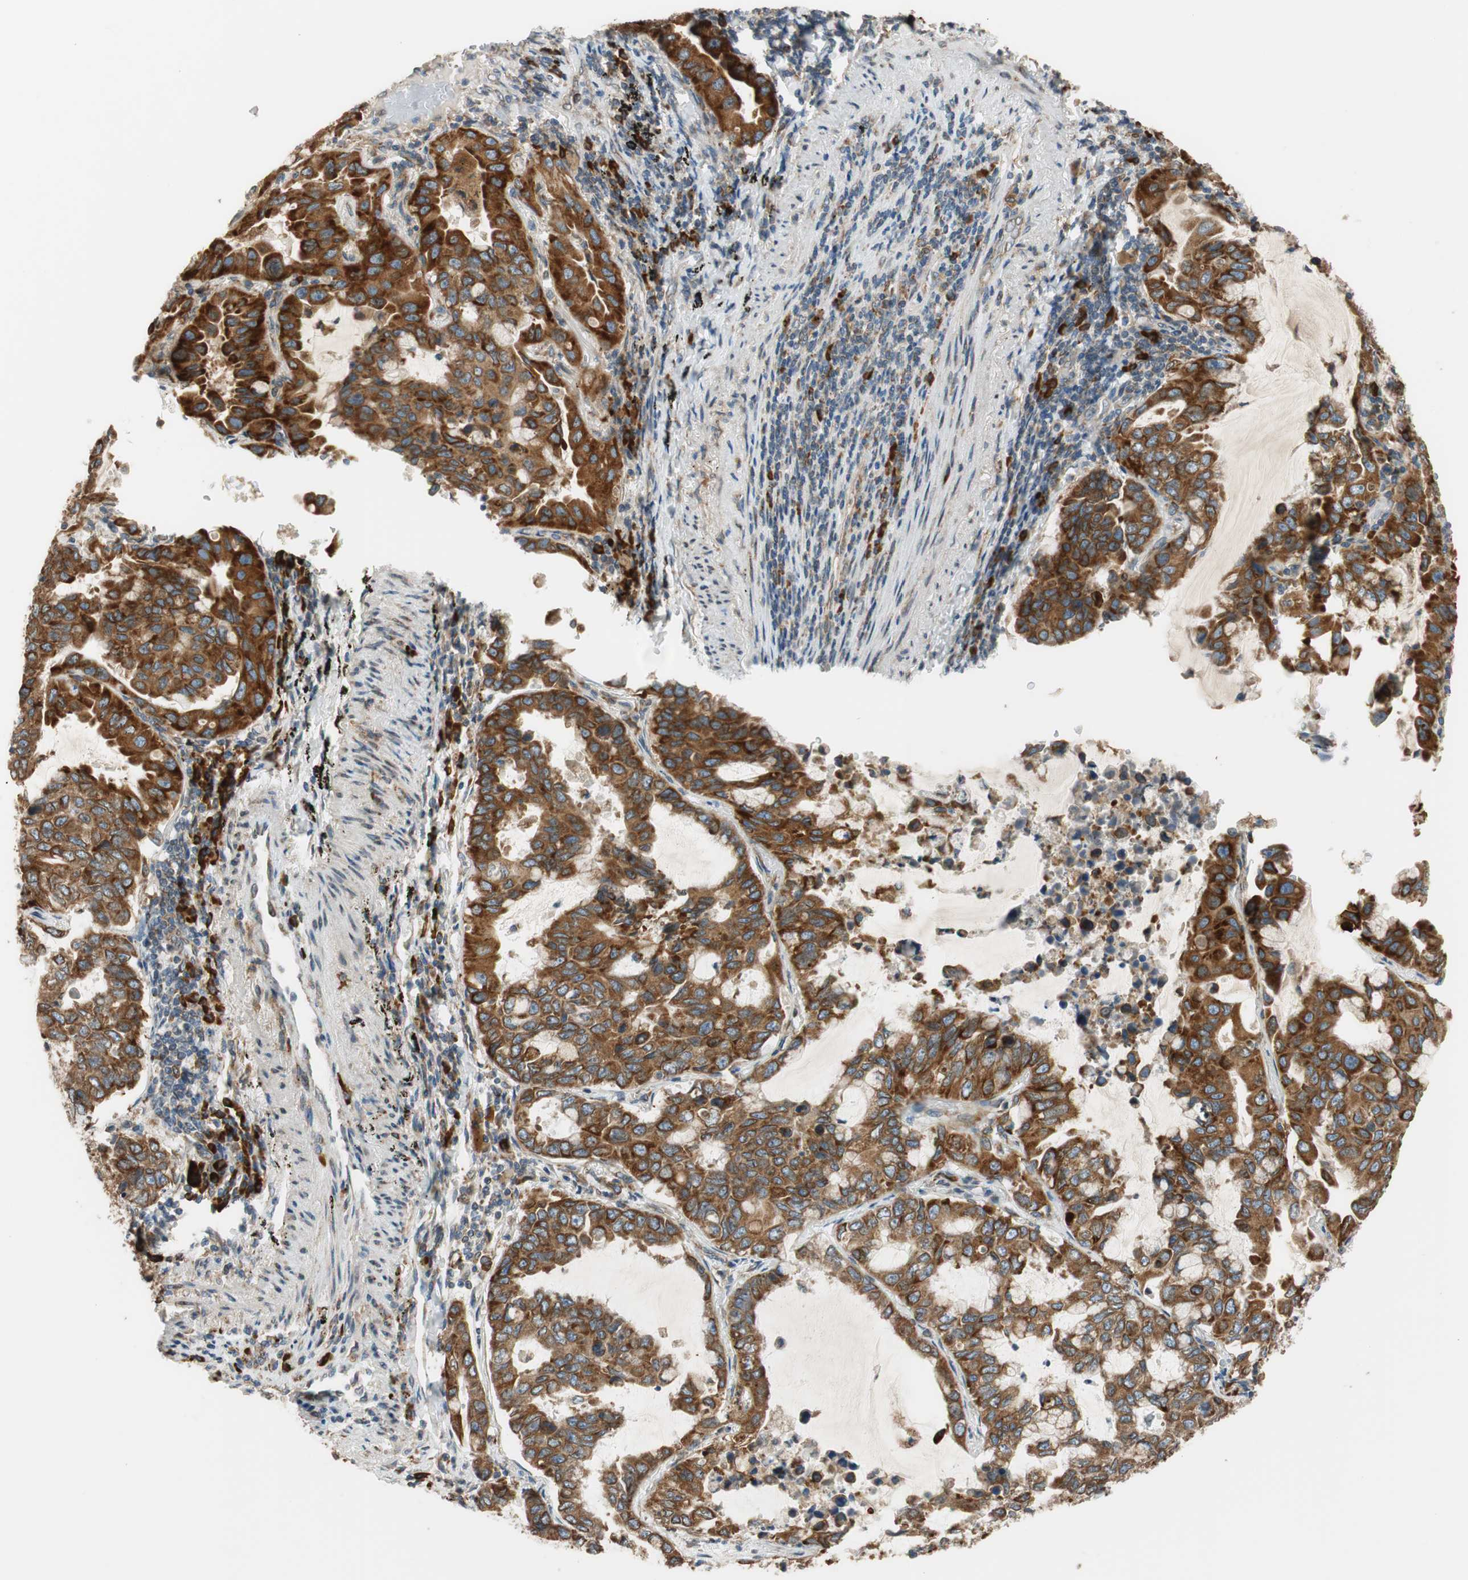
{"staining": {"intensity": "strong", "quantity": ">75%", "location": "cytoplasmic/membranous"}, "tissue": "lung cancer", "cell_type": "Tumor cells", "image_type": "cancer", "snomed": [{"axis": "morphology", "description": "Adenocarcinoma, NOS"}, {"axis": "topography", "description": "Lung"}], "caption": "DAB (3,3'-diaminobenzidine) immunohistochemical staining of human lung cancer (adenocarcinoma) shows strong cytoplasmic/membranous protein expression in about >75% of tumor cells.", "gene": "RPN2", "patient": {"sex": "male", "age": 64}}